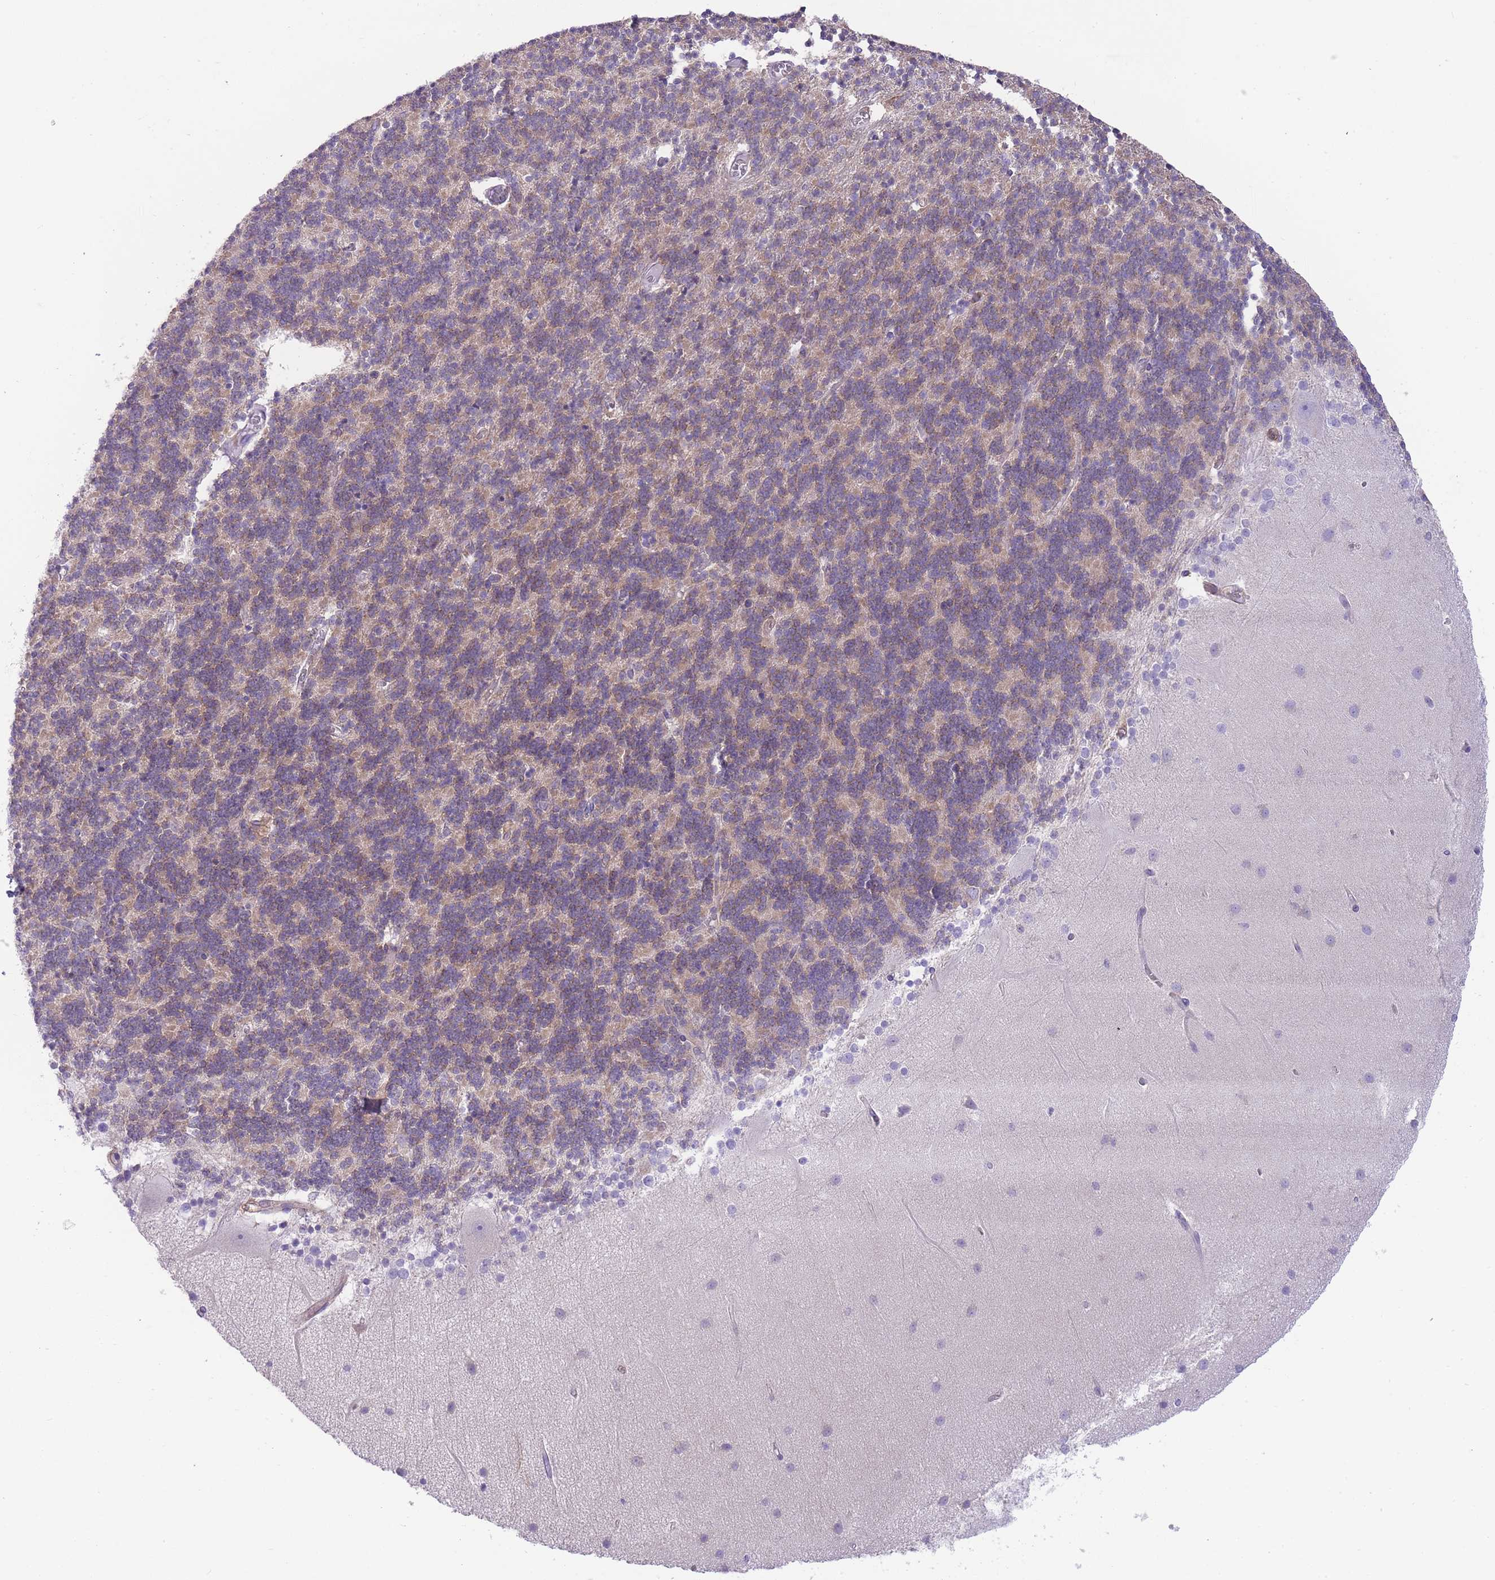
{"staining": {"intensity": "negative", "quantity": "none", "location": "none"}, "tissue": "cerebellum", "cell_type": "Cells in granular layer", "image_type": "normal", "snomed": [{"axis": "morphology", "description": "Normal tissue, NOS"}, {"axis": "topography", "description": "Cerebellum"}], "caption": "Immunohistochemistry histopathology image of benign human cerebellum stained for a protein (brown), which shows no expression in cells in granular layer.", "gene": "PRKAR1A", "patient": {"sex": "female", "age": 54}}